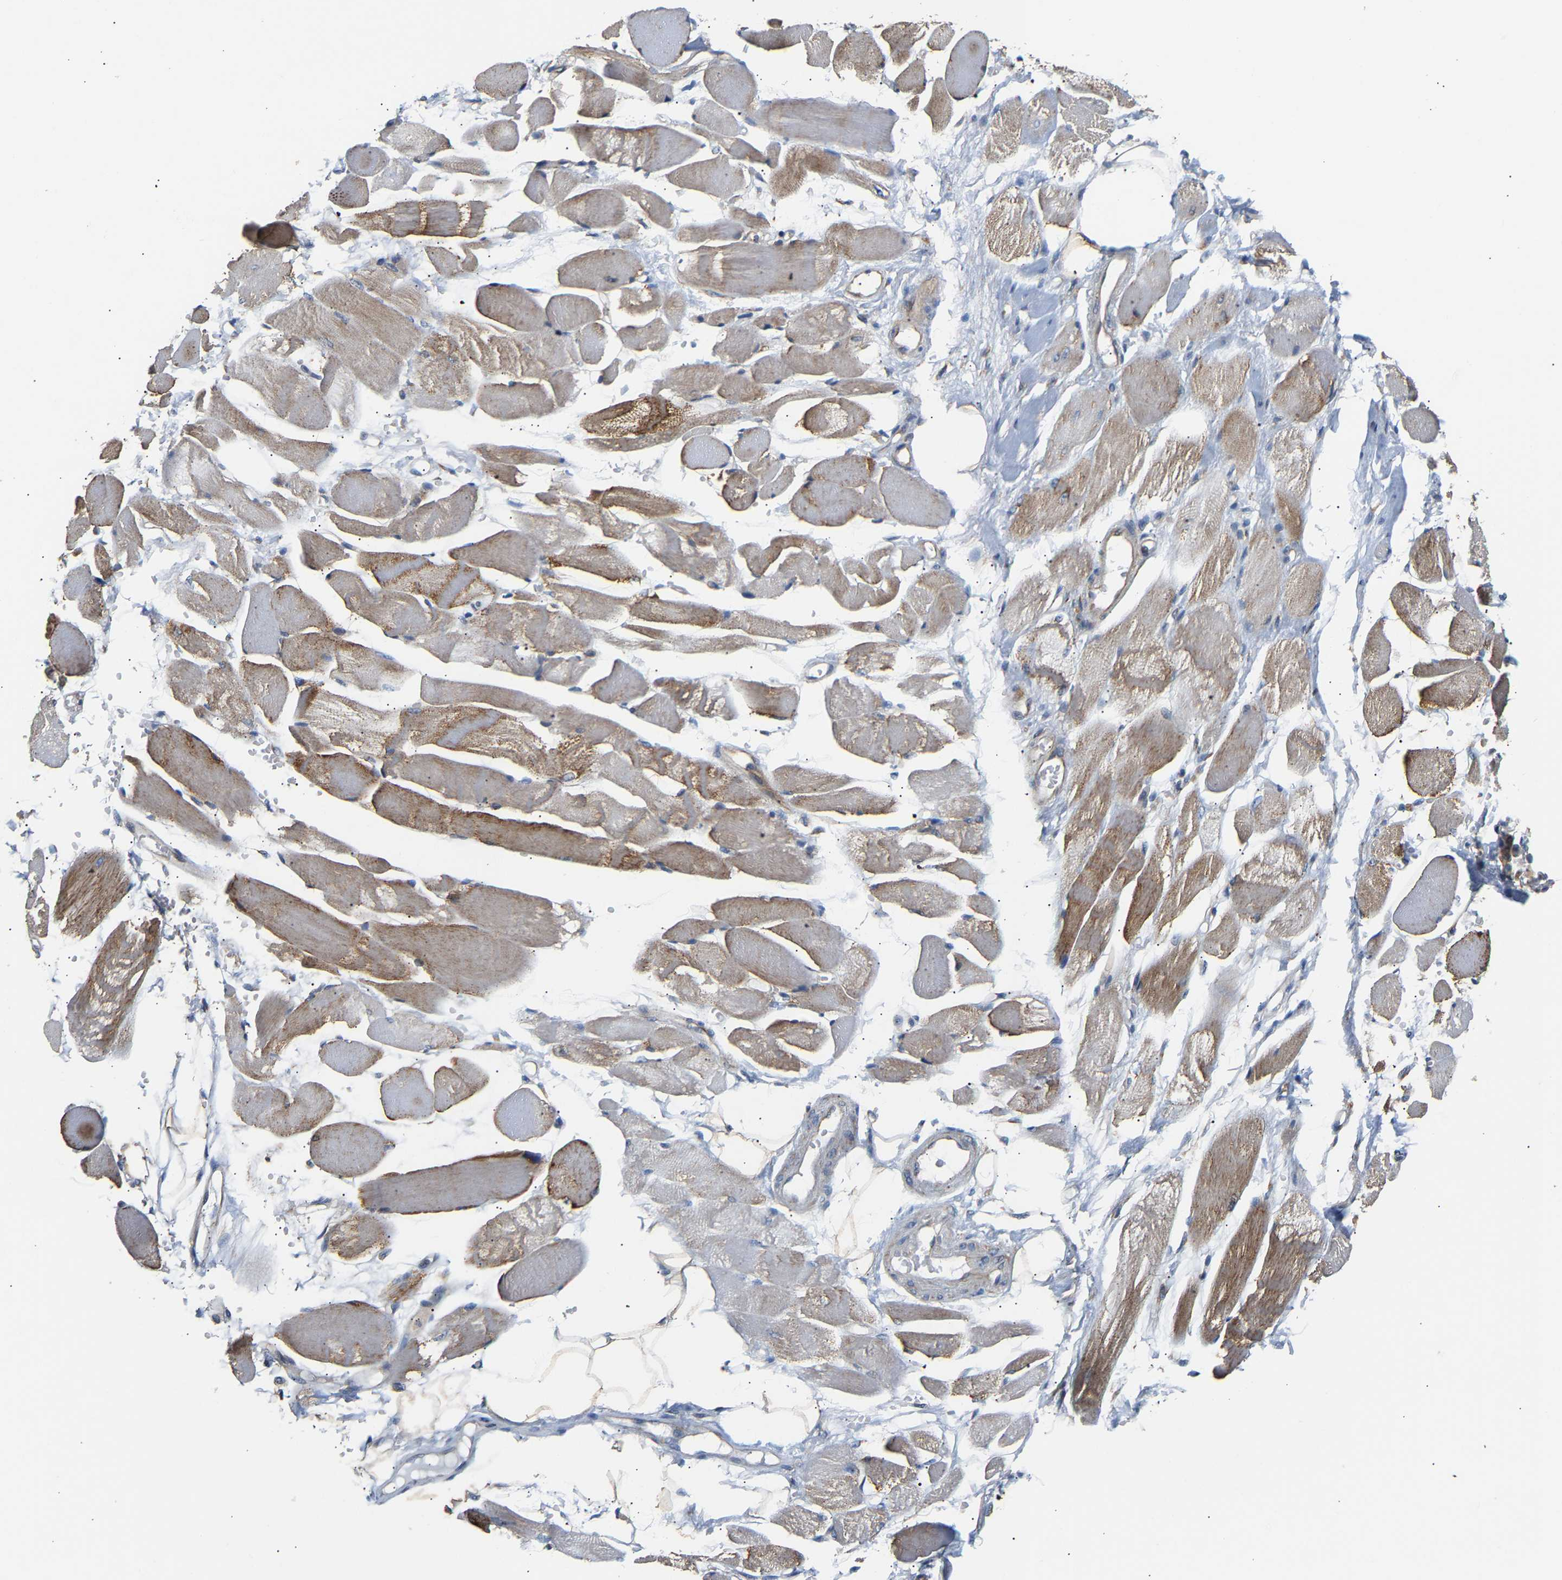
{"staining": {"intensity": "moderate", "quantity": "25%-75%", "location": "cytoplasmic/membranous"}, "tissue": "skeletal muscle", "cell_type": "Myocytes", "image_type": "normal", "snomed": [{"axis": "morphology", "description": "Normal tissue, NOS"}, {"axis": "topography", "description": "Skeletal muscle"}, {"axis": "topography", "description": "Peripheral nerve tissue"}], "caption": "Myocytes show medium levels of moderate cytoplasmic/membranous staining in approximately 25%-75% of cells in unremarkable human skeletal muscle.", "gene": "TMEM168", "patient": {"sex": "female", "age": 84}}